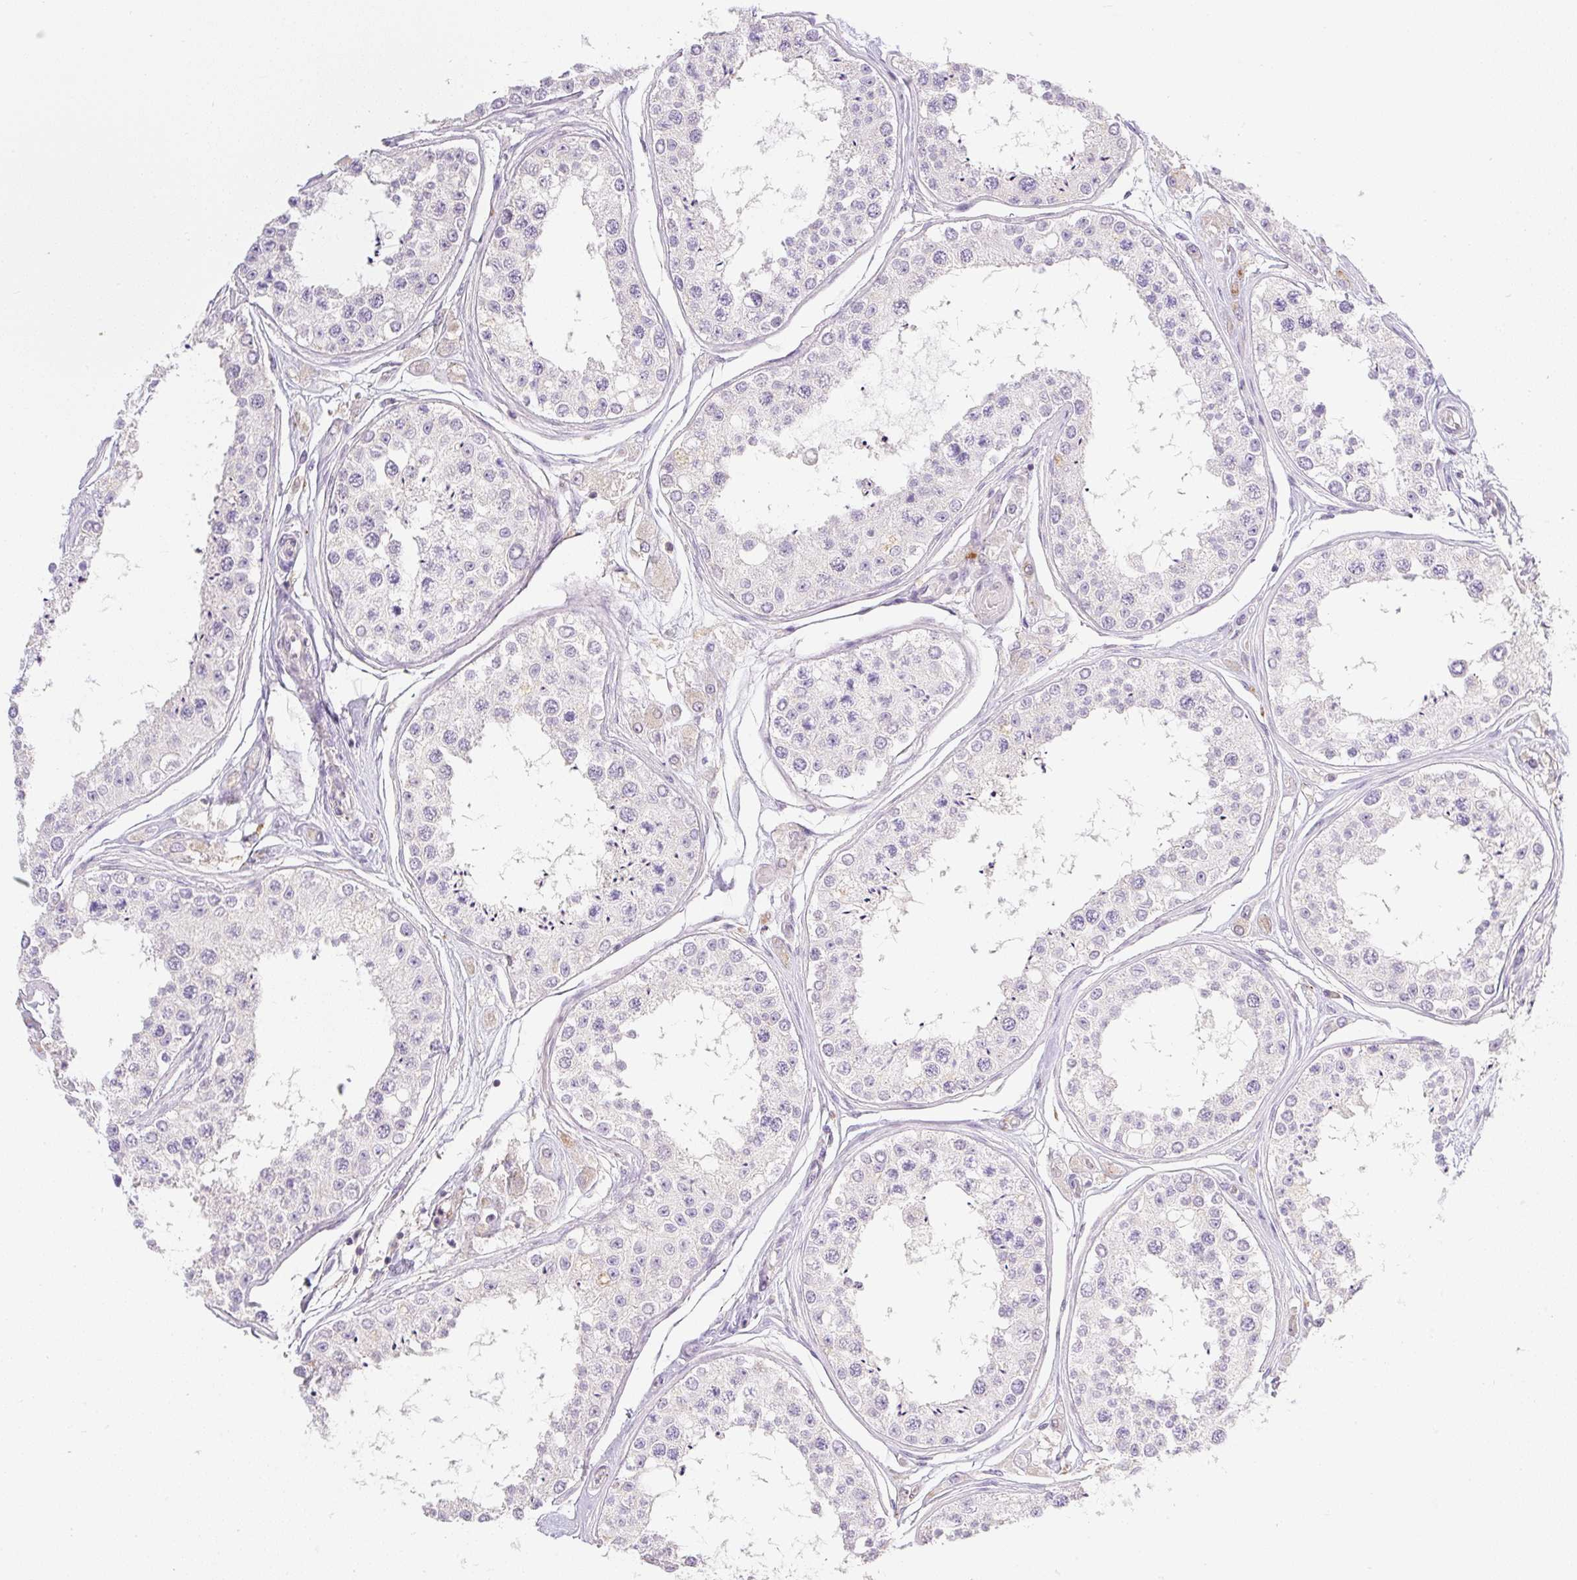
{"staining": {"intensity": "moderate", "quantity": "<25%", "location": "cytoplasmic/membranous"}, "tissue": "testis", "cell_type": "Cells in seminiferous ducts", "image_type": "normal", "snomed": [{"axis": "morphology", "description": "Normal tissue, NOS"}, {"axis": "topography", "description": "Testis"}], "caption": "Immunohistochemical staining of unremarkable testis reveals low levels of moderate cytoplasmic/membranous expression in approximately <25% of cells in seminiferous ducts. (DAB (3,3'-diaminobenzidine) IHC with brightfield microscopy, high magnification).", "gene": "MIA2", "patient": {"sex": "male", "age": 25}}